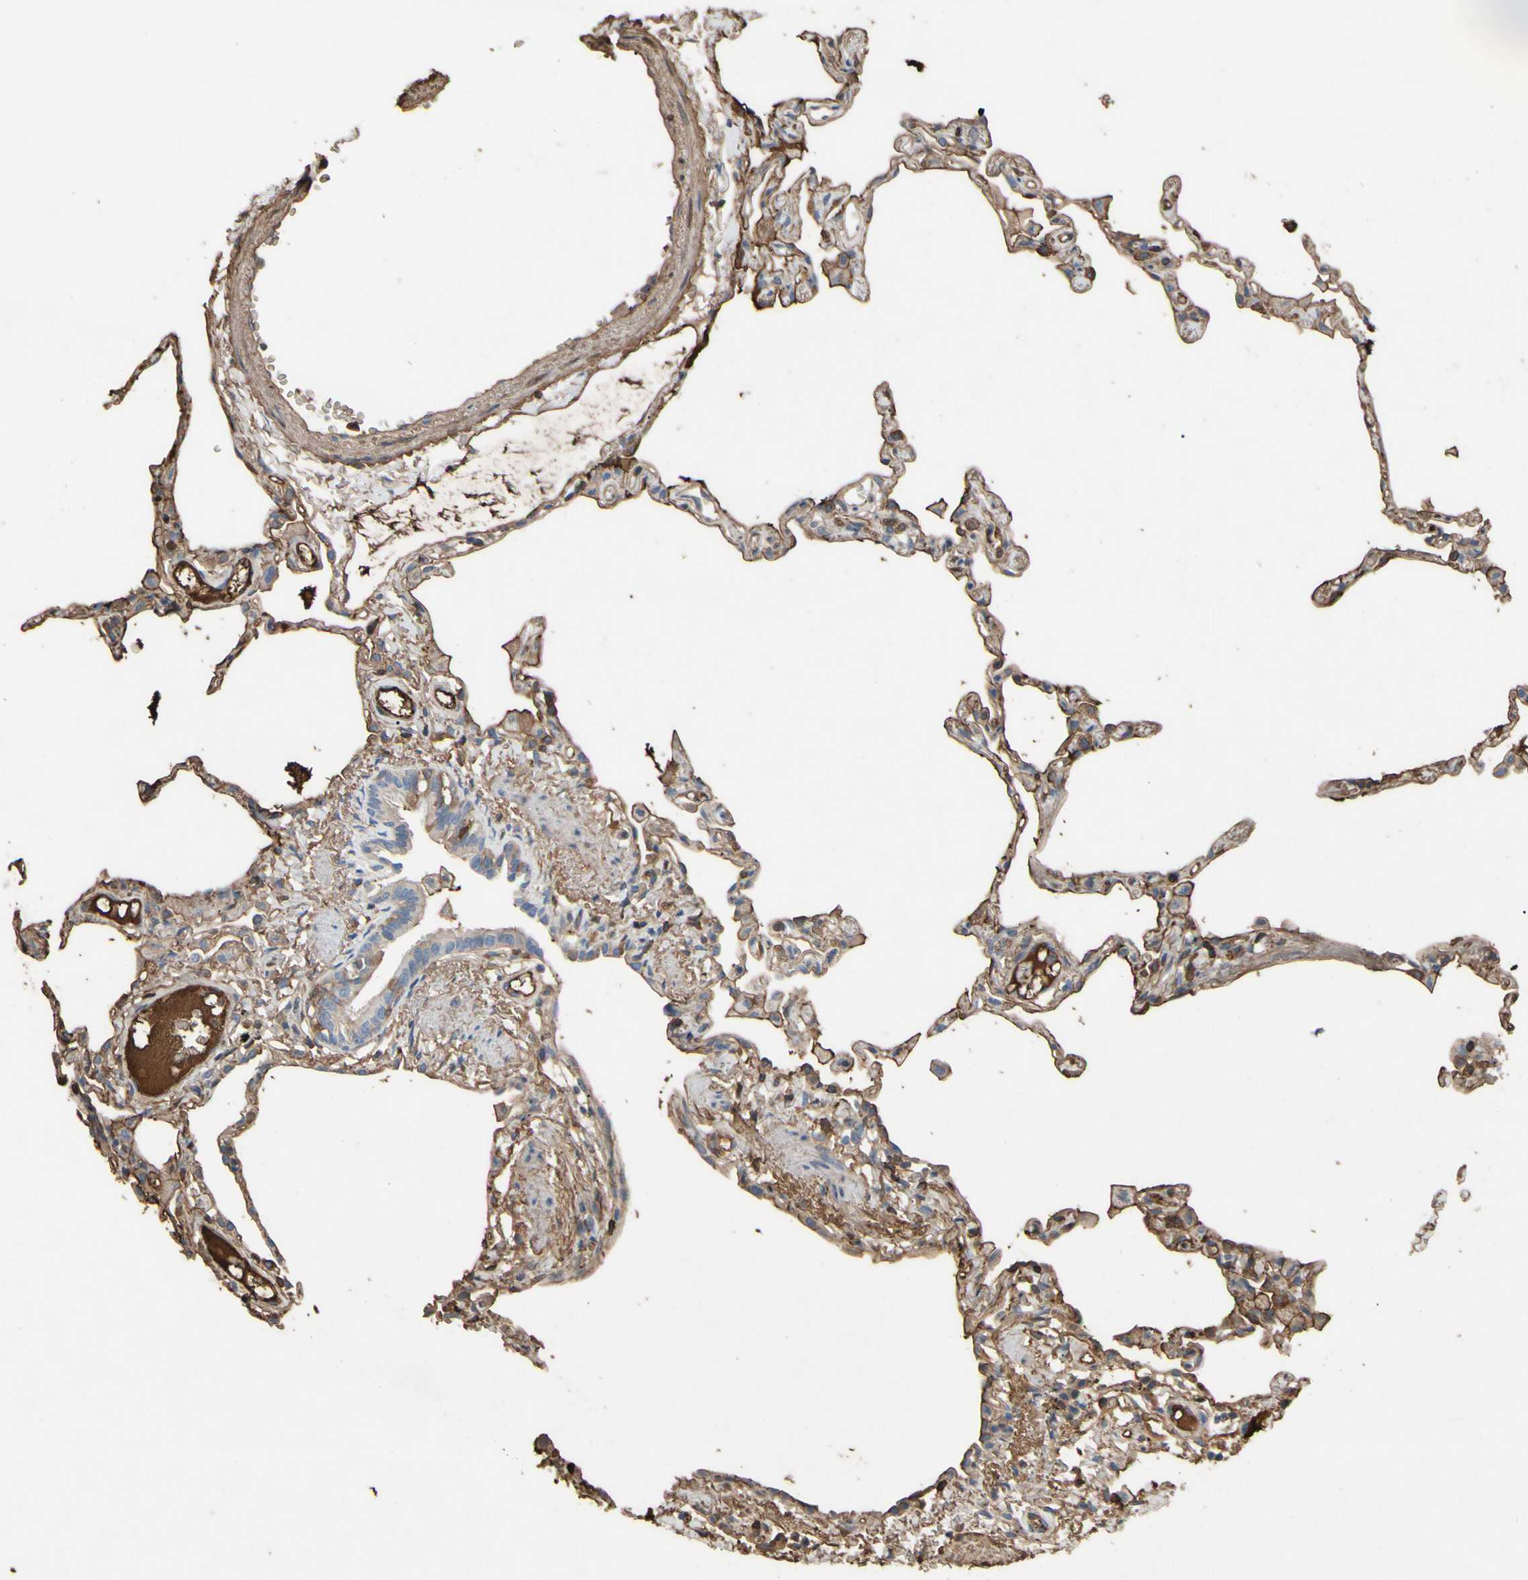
{"staining": {"intensity": "moderate", "quantity": ">75%", "location": "cytoplasmic/membranous"}, "tissue": "lung", "cell_type": "Alveolar cells", "image_type": "normal", "snomed": [{"axis": "morphology", "description": "Normal tissue, NOS"}, {"axis": "topography", "description": "Lung"}], "caption": "Immunohistochemical staining of unremarkable human lung demonstrates >75% levels of moderate cytoplasmic/membranous protein expression in approximately >75% of alveolar cells.", "gene": "PTGDS", "patient": {"sex": "female", "age": 49}}